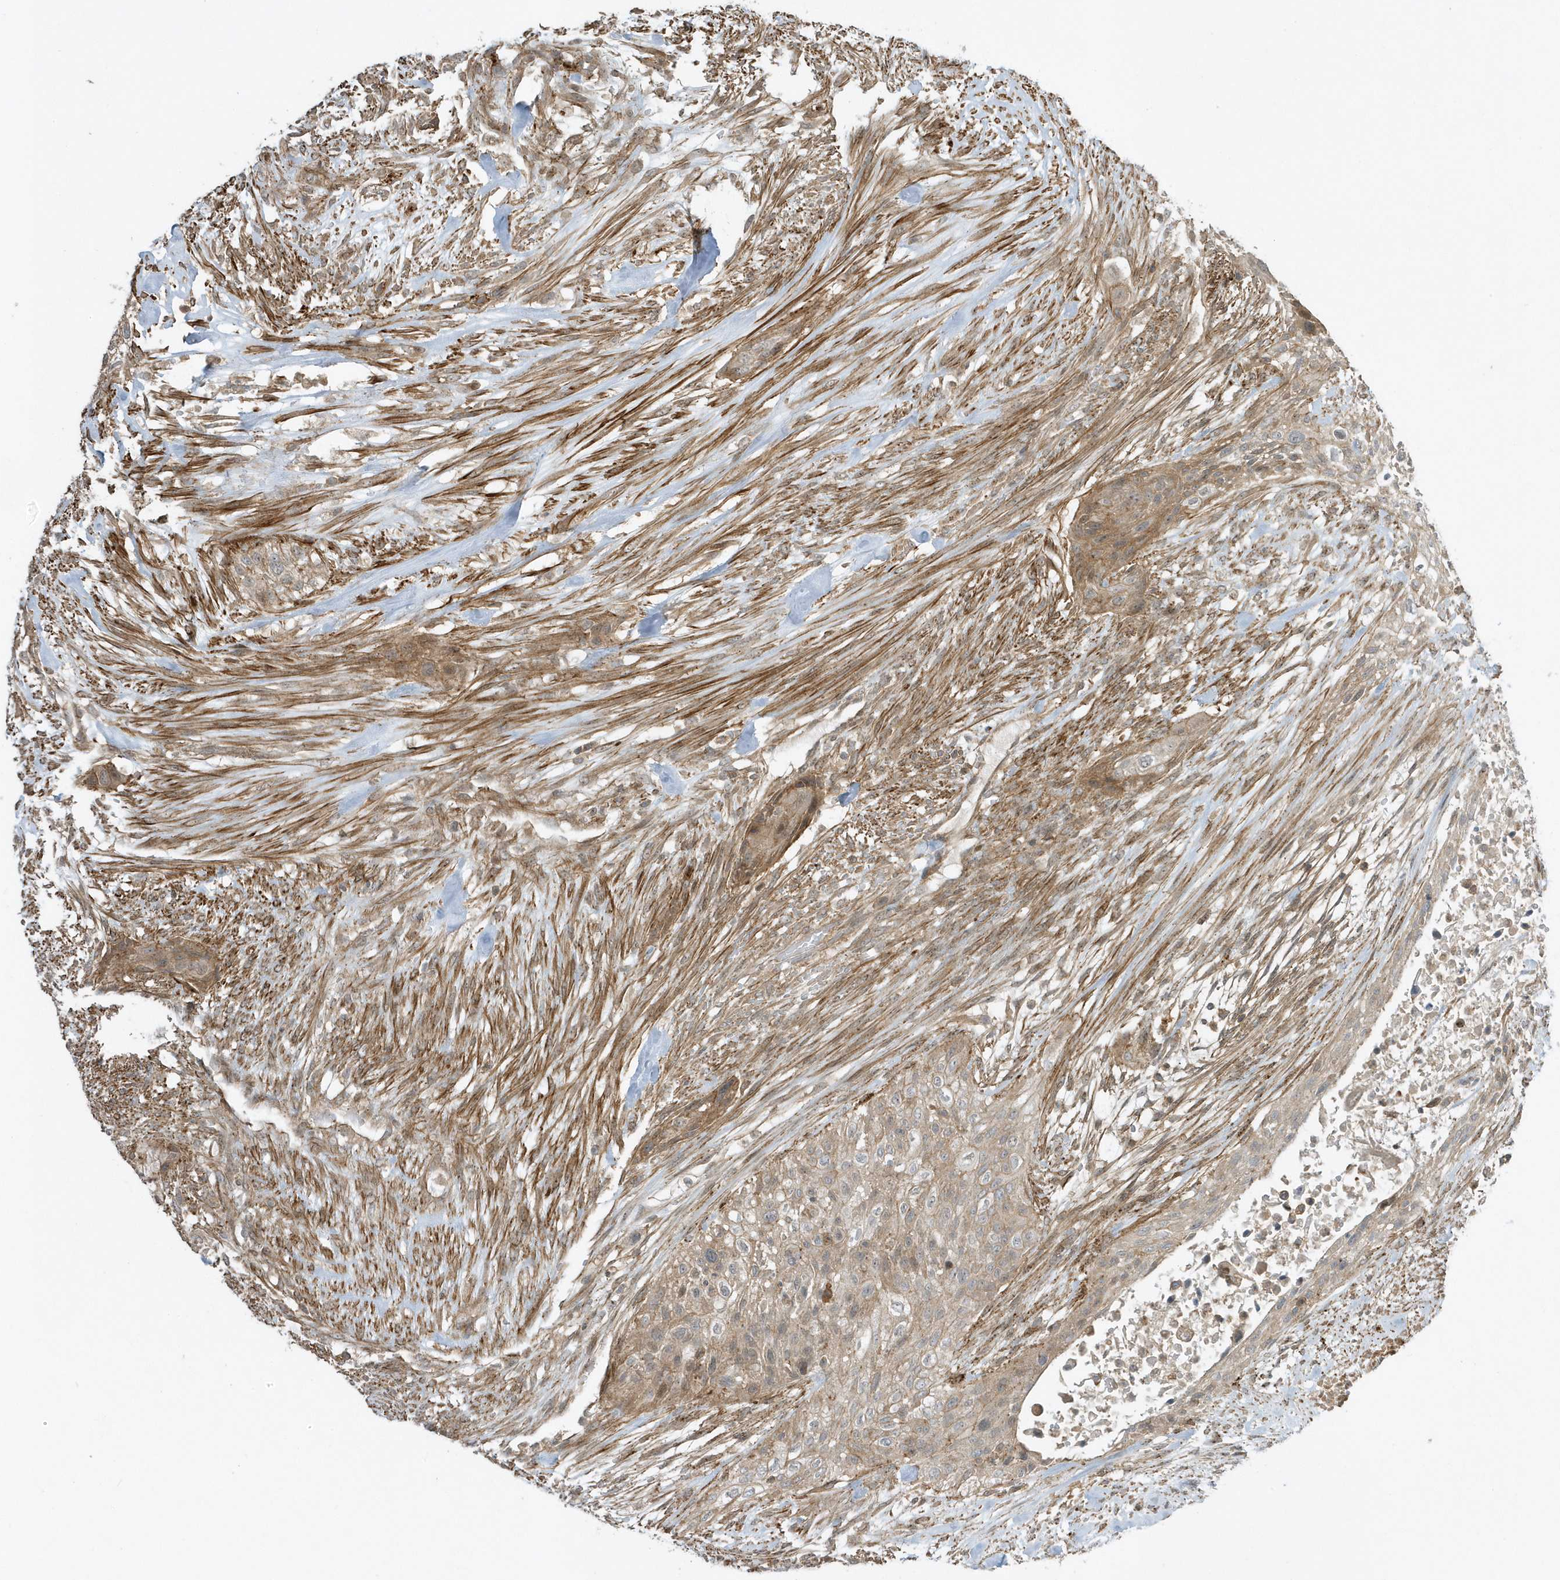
{"staining": {"intensity": "weak", "quantity": ">75%", "location": "cytoplasmic/membranous"}, "tissue": "urothelial cancer", "cell_type": "Tumor cells", "image_type": "cancer", "snomed": [{"axis": "morphology", "description": "Urothelial carcinoma, High grade"}, {"axis": "topography", "description": "Urinary bladder"}], "caption": "An IHC histopathology image of tumor tissue is shown. Protein staining in brown labels weak cytoplasmic/membranous positivity in high-grade urothelial carcinoma within tumor cells.", "gene": "ZBTB8A", "patient": {"sex": "male", "age": 35}}